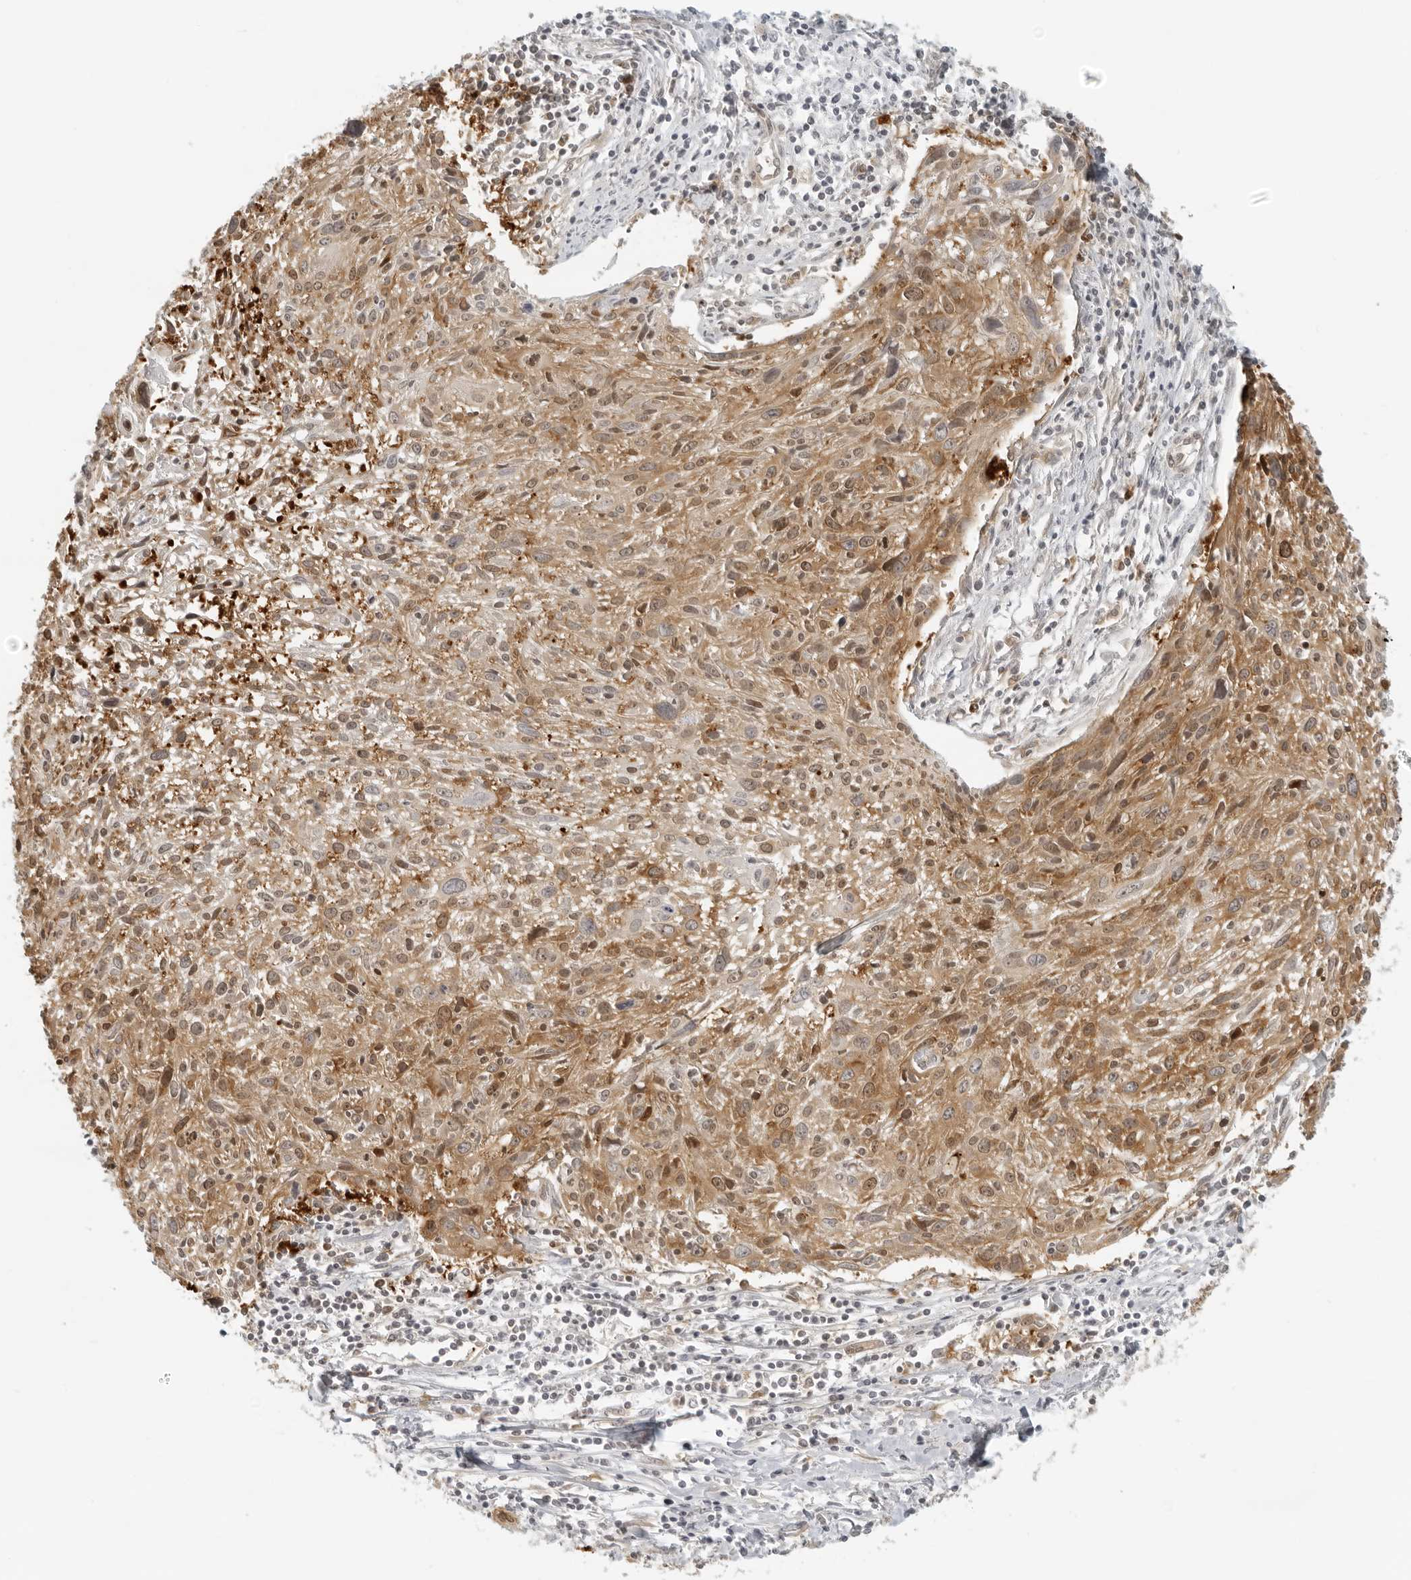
{"staining": {"intensity": "moderate", "quantity": ">75%", "location": "cytoplasmic/membranous,nuclear"}, "tissue": "cervical cancer", "cell_type": "Tumor cells", "image_type": "cancer", "snomed": [{"axis": "morphology", "description": "Squamous cell carcinoma, NOS"}, {"axis": "topography", "description": "Cervix"}], "caption": "Immunohistochemical staining of human squamous cell carcinoma (cervical) demonstrates moderate cytoplasmic/membranous and nuclear protein positivity in about >75% of tumor cells.", "gene": "EIF4G1", "patient": {"sex": "female", "age": 51}}